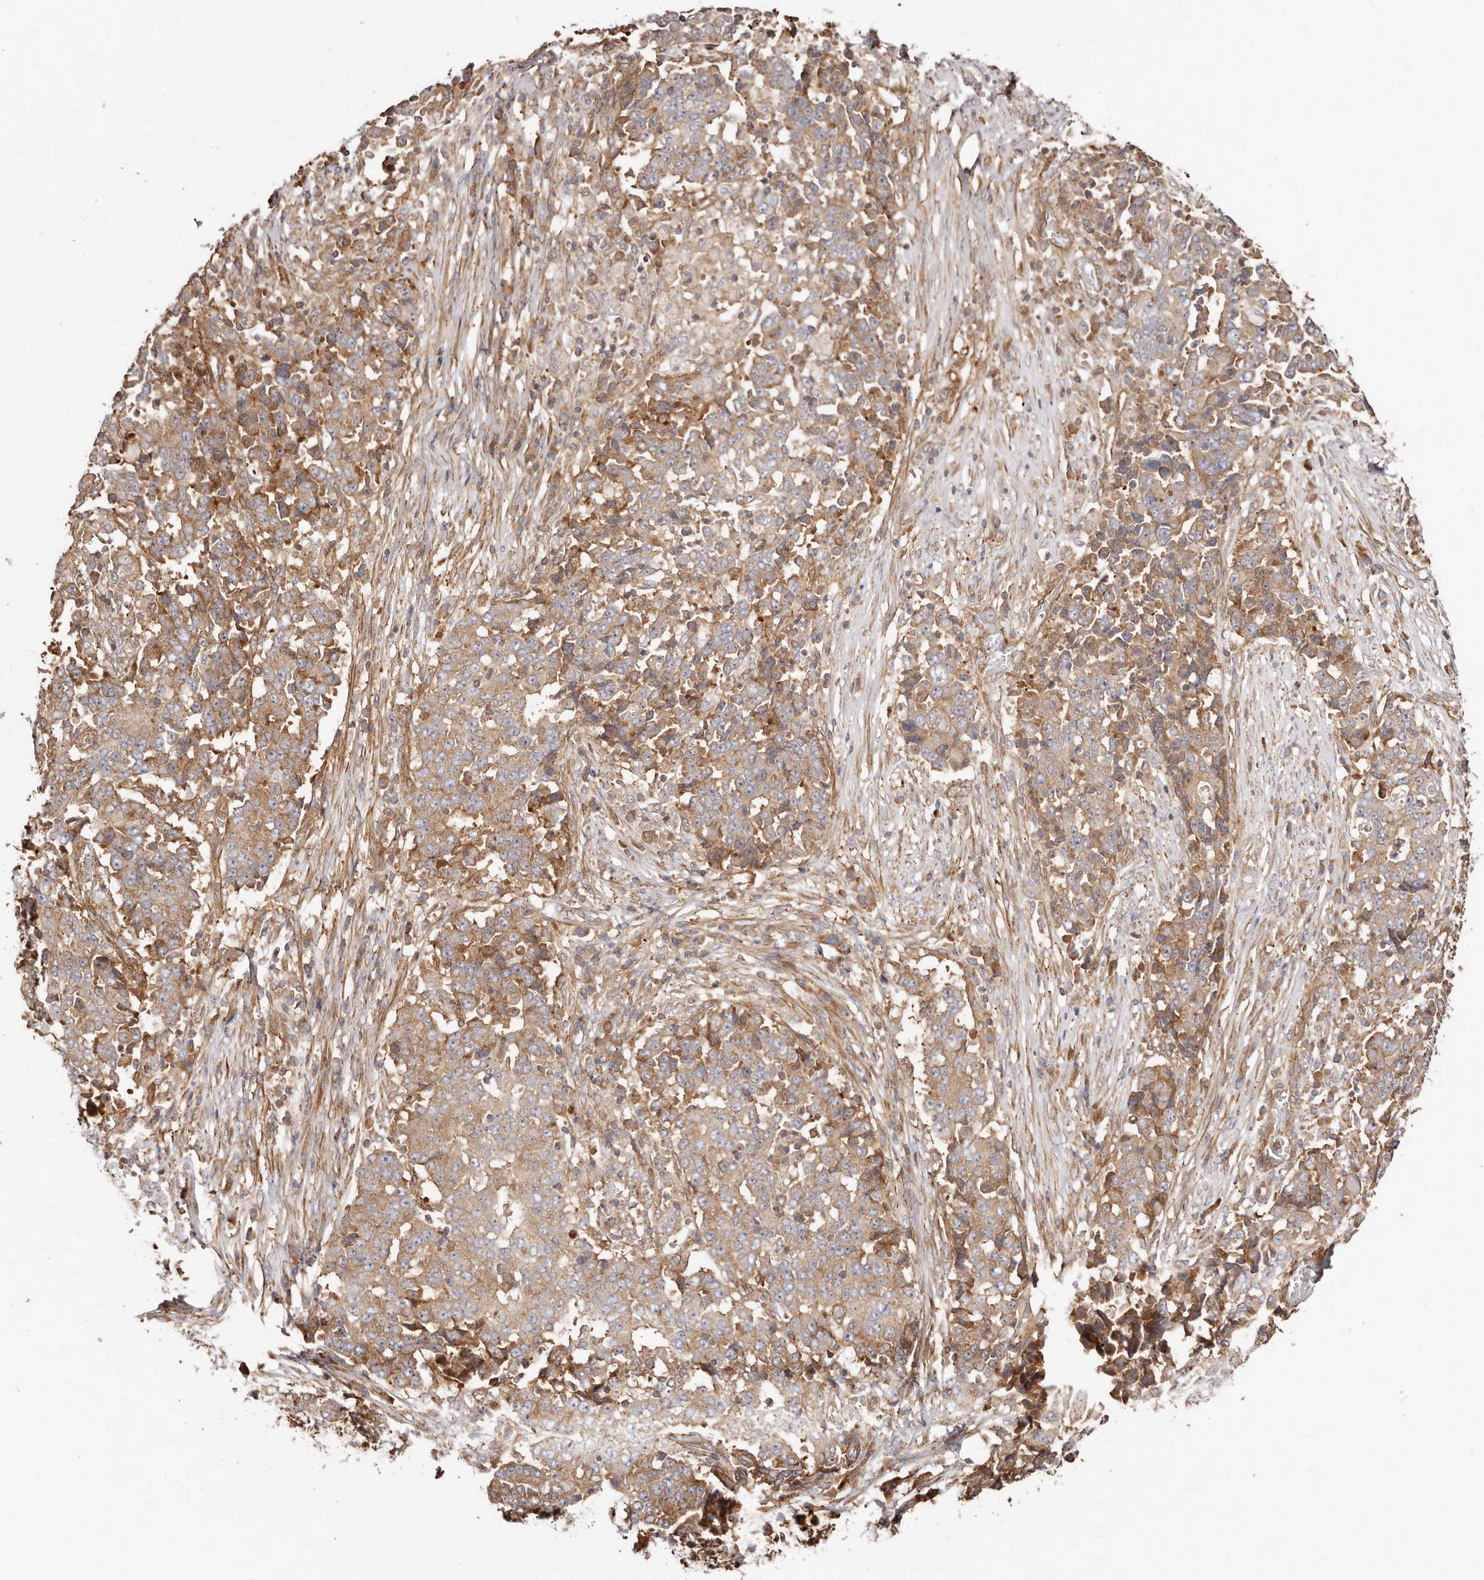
{"staining": {"intensity": "moderate", "quantity": ">75%", "location": "cytoplasmic/membranous"}, "tissue": "stomach cancer", "cell_type": "Tumor cells", "image_type": "cancer", "snomed": [{"axis": "morphology", "description": "Adenocarcinoma, NOS"}, {"axis": "topography", "description": "Stomach"}], "caption": "Protein staining exhibits moderate cytoplasmic/membranous staining in about >75% of tumor cells in stomach adenocarcinoma. The staining was performed using DAB (3,3'-diaminobenzidine) to visualize the protein expression in brown, while the nuclei were stained in blue with hematoxylin (Magnification: 20x).", "gene": "RPS6", "patient": {"sex": "male", "age": 59}}